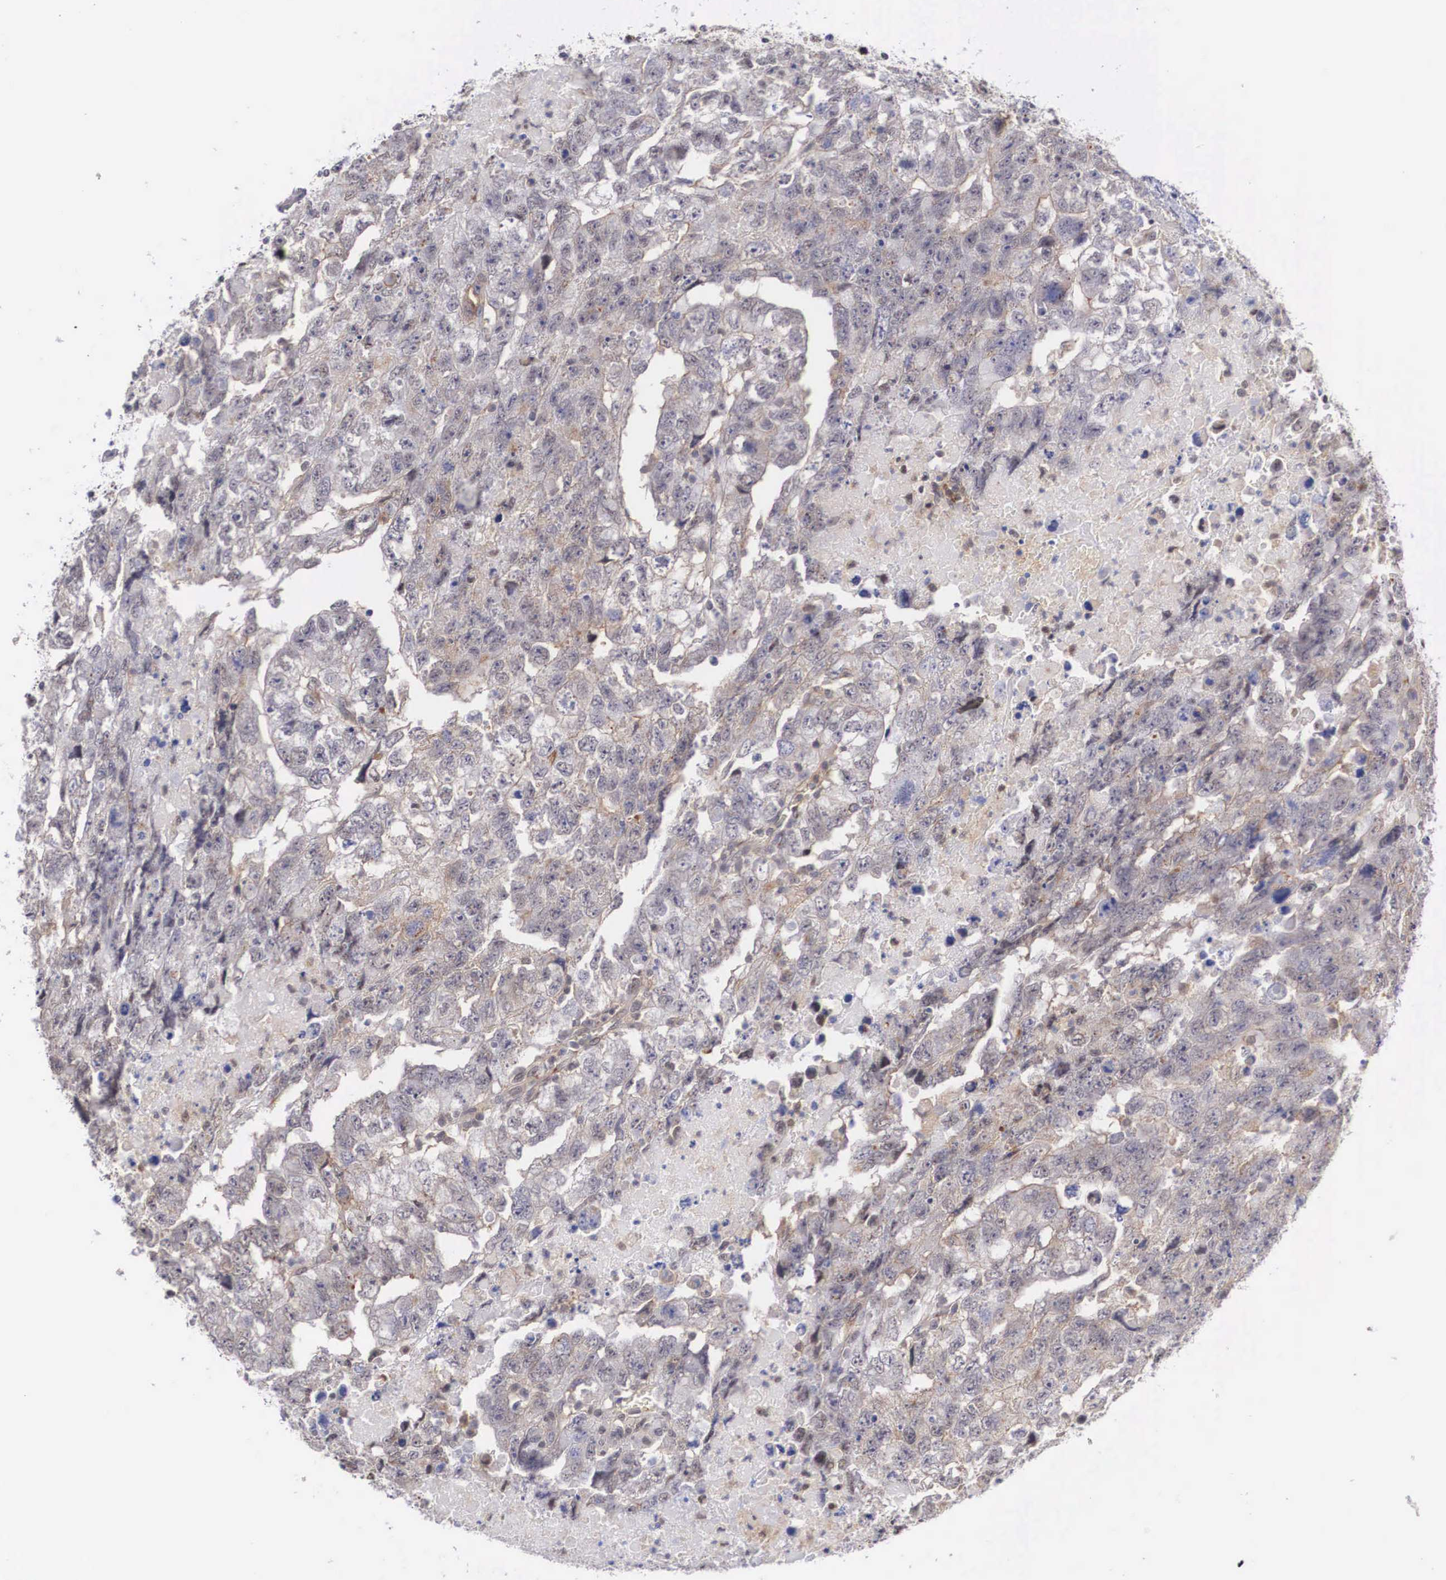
{"staining": {"intensity": "weak", "quantity": "<25%", "location": "cytoplasmic/membranous"}, "tissue": "testis cancer", "cell_type": "Tumor cells", "image_type": "cancer", "snomed": [{"axis": "morphology", "description": "Carcinoma, Embryonal, NOS"}, {"axis": "topography", "description": "Testis"}], "caption": "Image shows no significant protein expression in tumor cells of testis cancer. (Brightfield microscopy of DAB (3,3'-diaminobenzidine) immunohistochemistry at high magnification).", "gene": "NR4A2", "patient": {"sex": "male", "age": 36}}